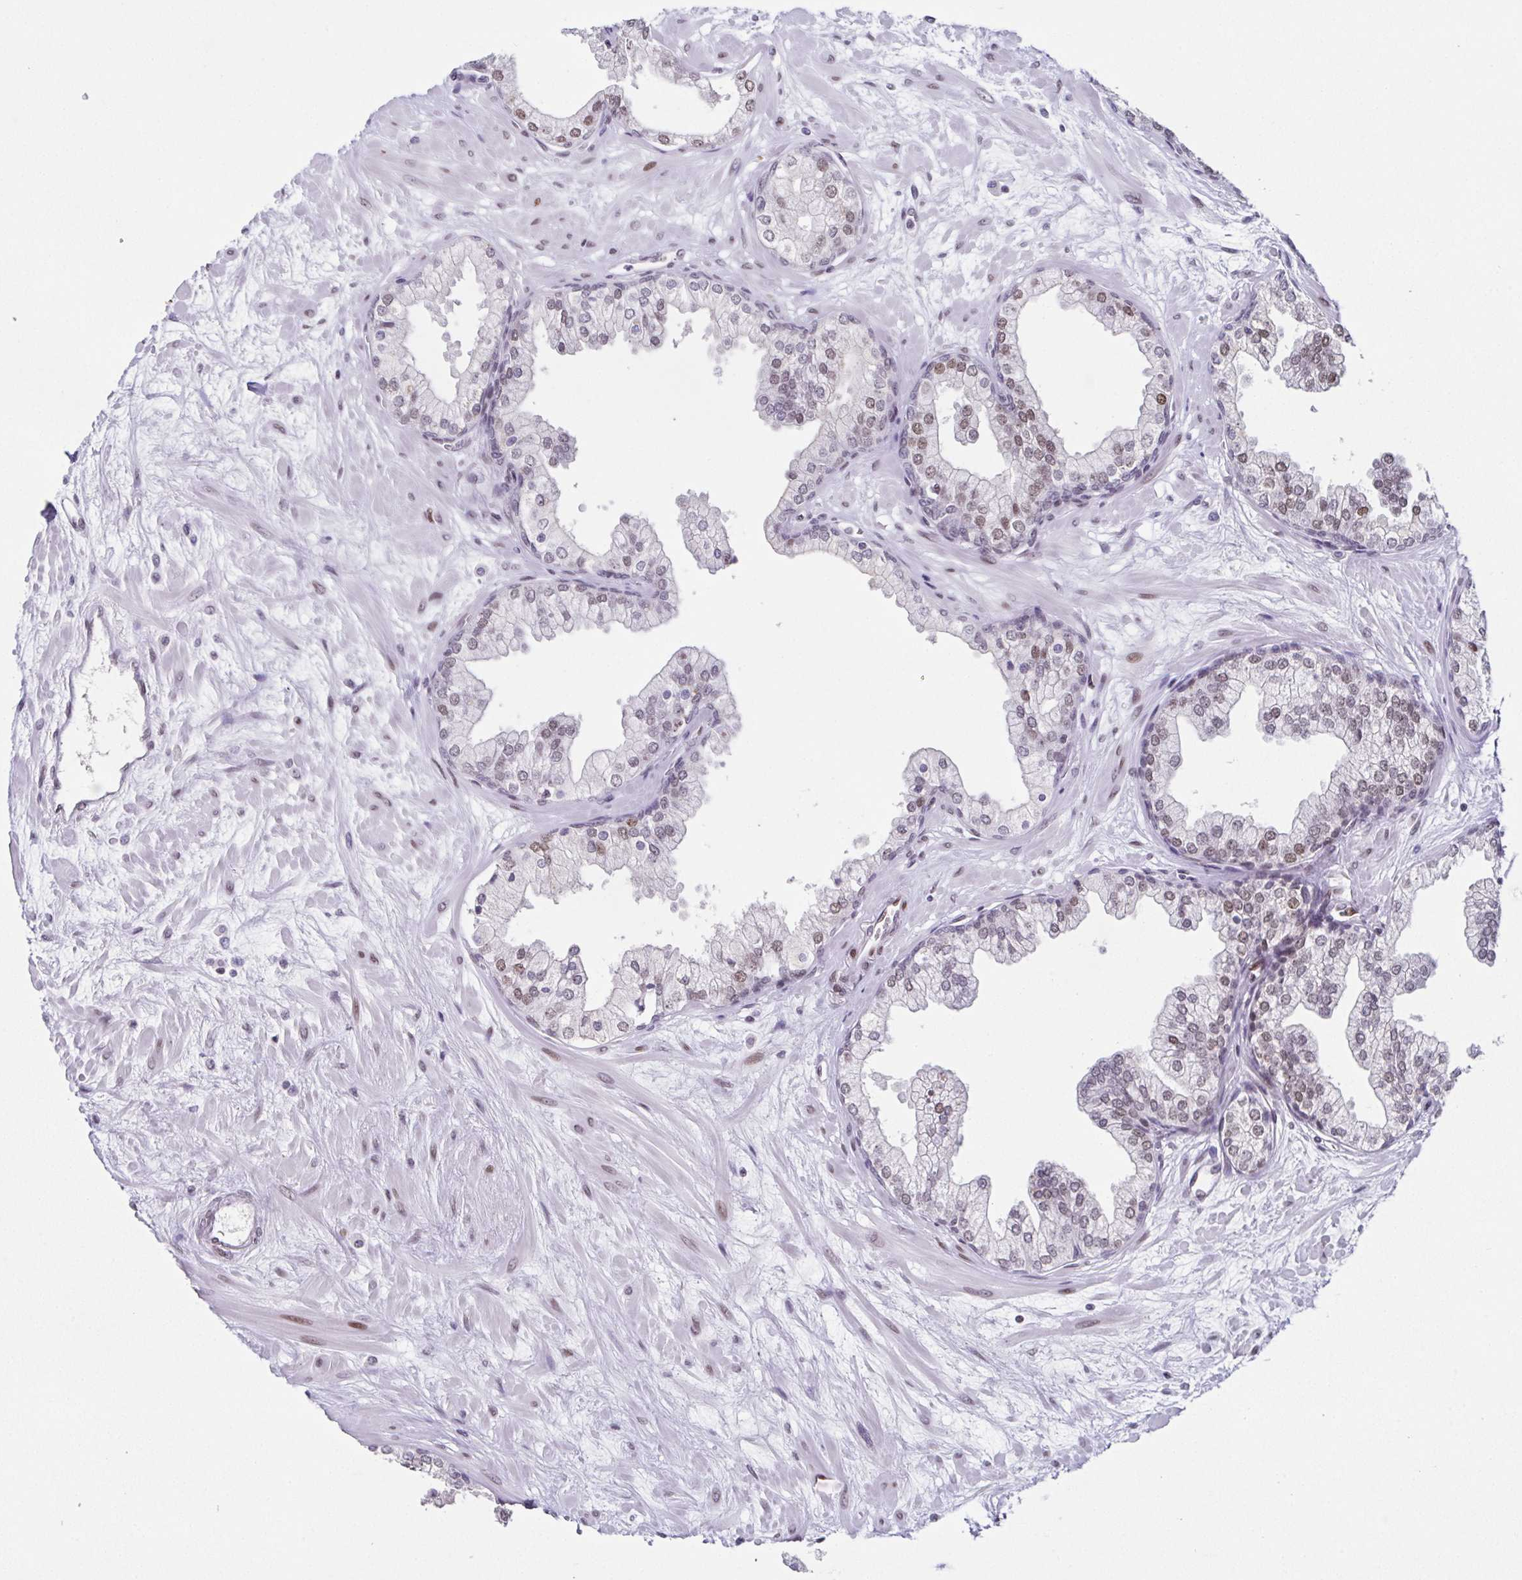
{"staining": {"intensity": "weak", "quantity": "25%-75%", "location": "nuclear"}, "tissue": "prostate", "cell_type": "Glandular cells", "image_type": "normal", "snomed": [{"axis": "morphology", "description": "Normal tissue, NOS"}, {"axis": "topography", "description": "Prostate"}, {"axis": "topography", "description": "Peripheral nerve tissue"}], "caption": "Benign prostate was stained to show a protein in brown. There is low levels of weak nuclear positivity in approximately 25%-75% of glandular cells. The protein of interest is stained brown, and the nuclei are stained in blue (DAB (3,3'-diaminobenzidine) IHC with brightfield microscopy, high magnification).", "gene": "RB1", "patient": {"sex": "male", "age": 61}}